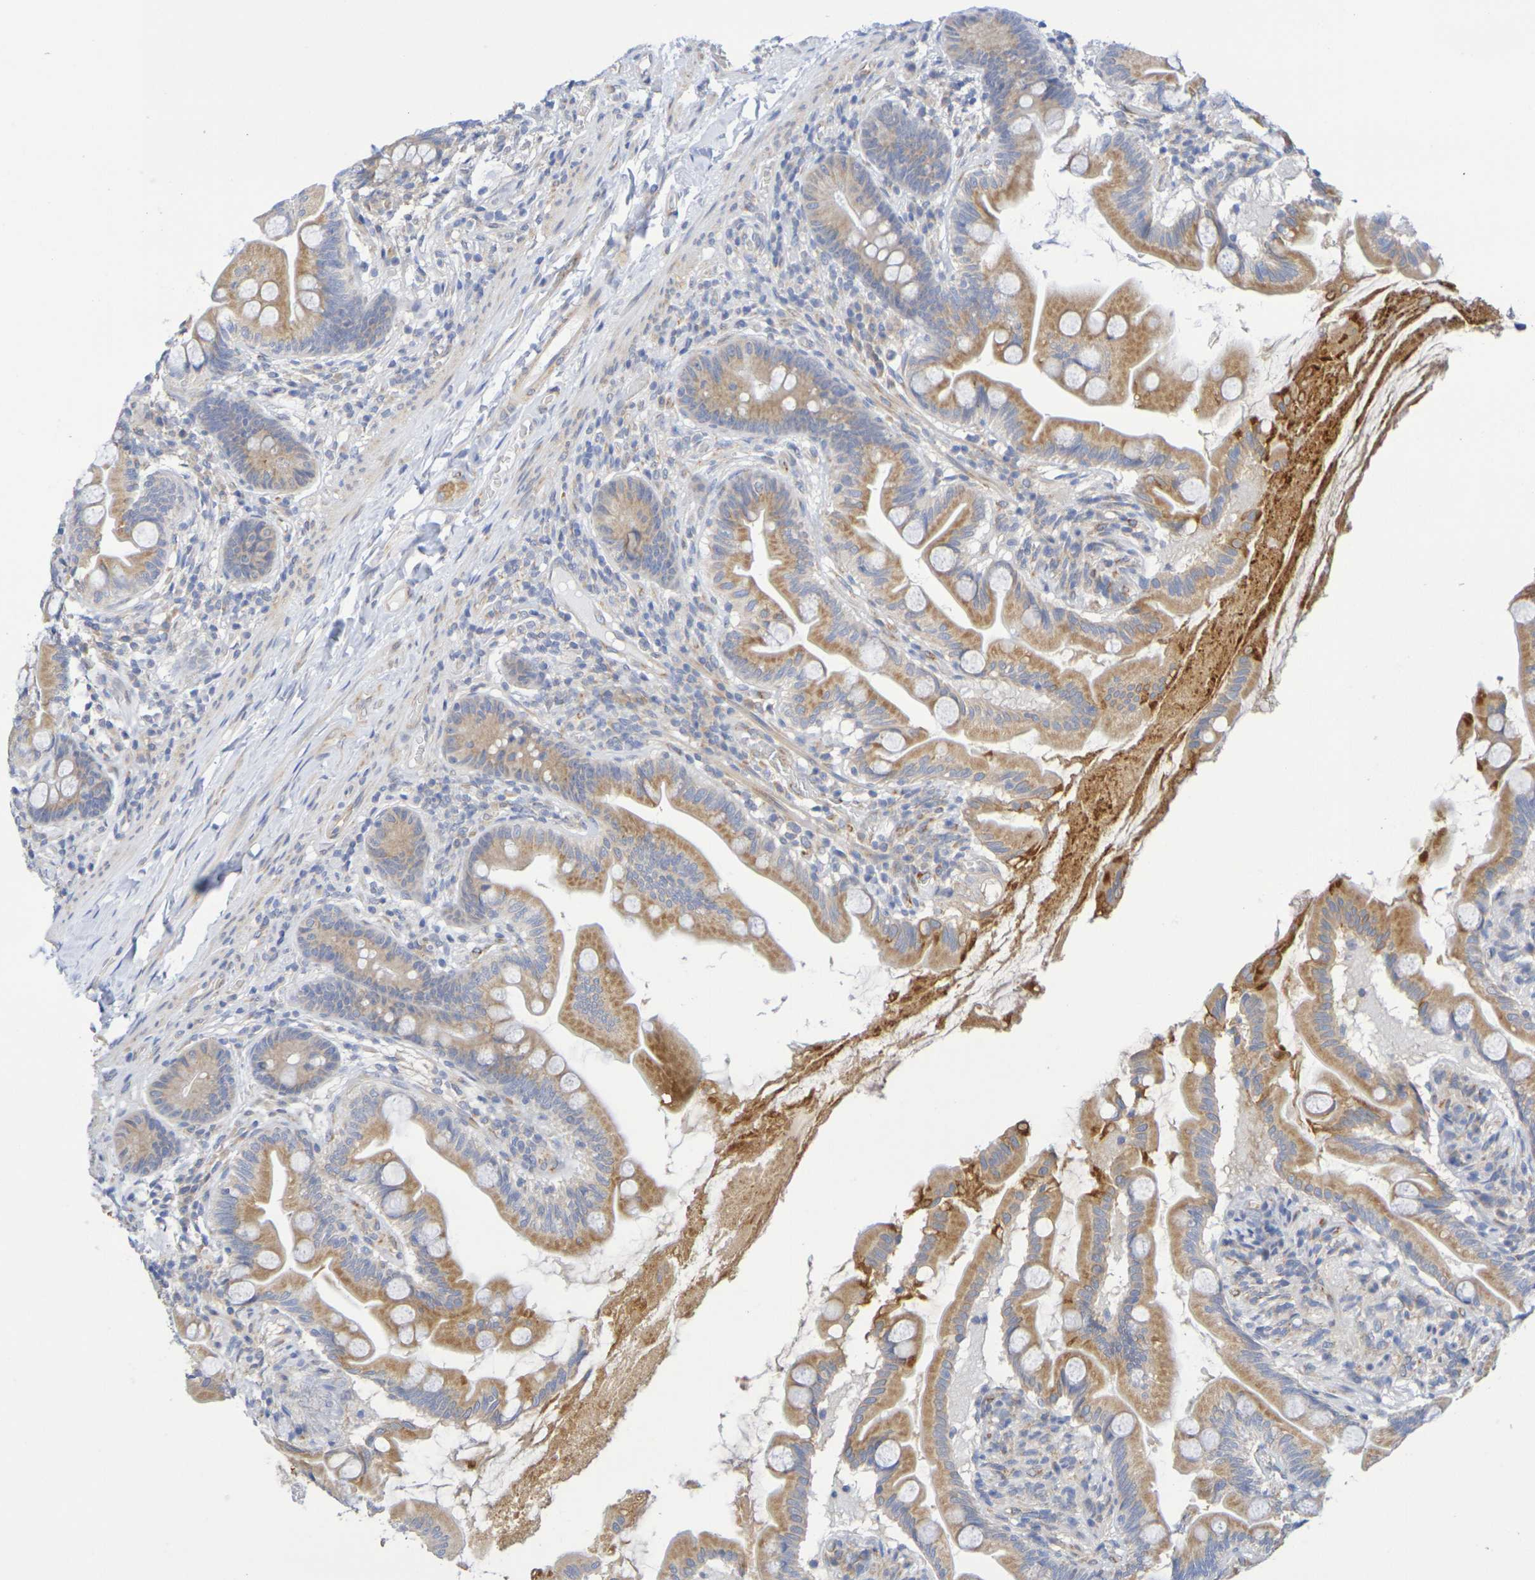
{"staining": {"intensity": "moderate", "quantity": ">75%", "location": "cytoplasmic/membranous"}, "tissue": "small intestine", "cell_type": "Glandular cells", "image_type": "normal", "snomed": [{"axis": "morphology", "description": "Normal tissue, NOS"}, {"axis": "topography", "description": "Small intestine"}], "caption": "Immunohistochemistry (IHC) staining of normal small intestine, which demonstrates medium levels of moderate cytoplasmic/membranous expression in about >75% of glandular cells indicating moderate cytoplasmic/membranous protein expression. The staining was performed using DAB (3,3'-diaminobenzidine) (brown) for protein detection and nuclei were counterstained in hematoxylin (blue).", "gene": "TMCC3", "patient": {"sex": "female", "age": 56}}